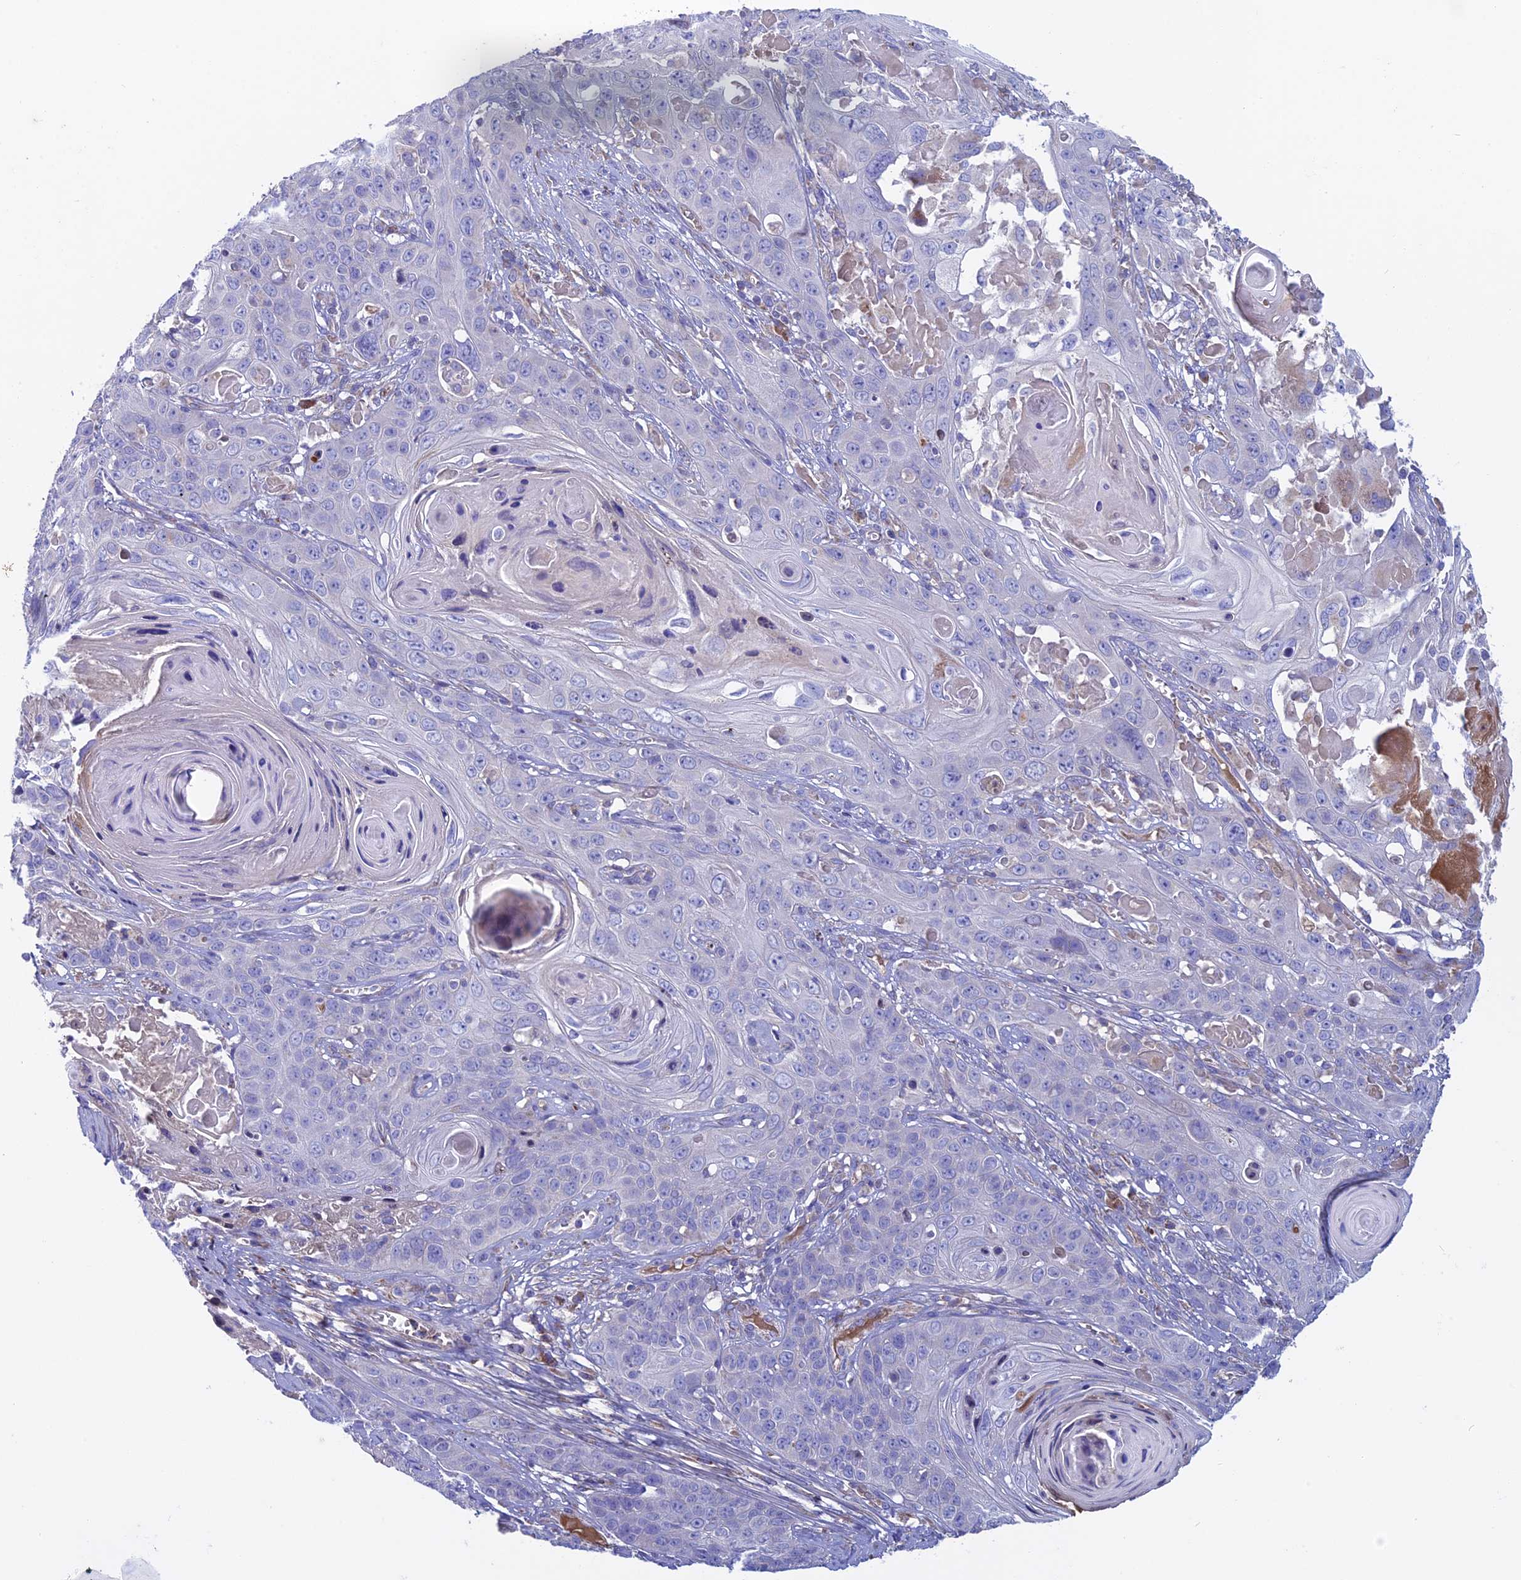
{"staining": {"intensity": "negative", "quantity": "none", "location": "none"}, "tissue": "skin cancer", "cell_type": "Tumor cells", "image_type": "cancer", "snomed": [{"axis": "morphology", "description": "Squamous cell carcinoma, NOS"}, {"axis": "topography", "description": "Skin"}], "caption": "Immunohistochemistry (IHC) micrograph of neoplastic tissue: human skin cancer stained with DAB exhibits no significant protein expression in tumor cells.", "gene": "SLC15A5", "patient": {"sex": "male", "age": 55}}